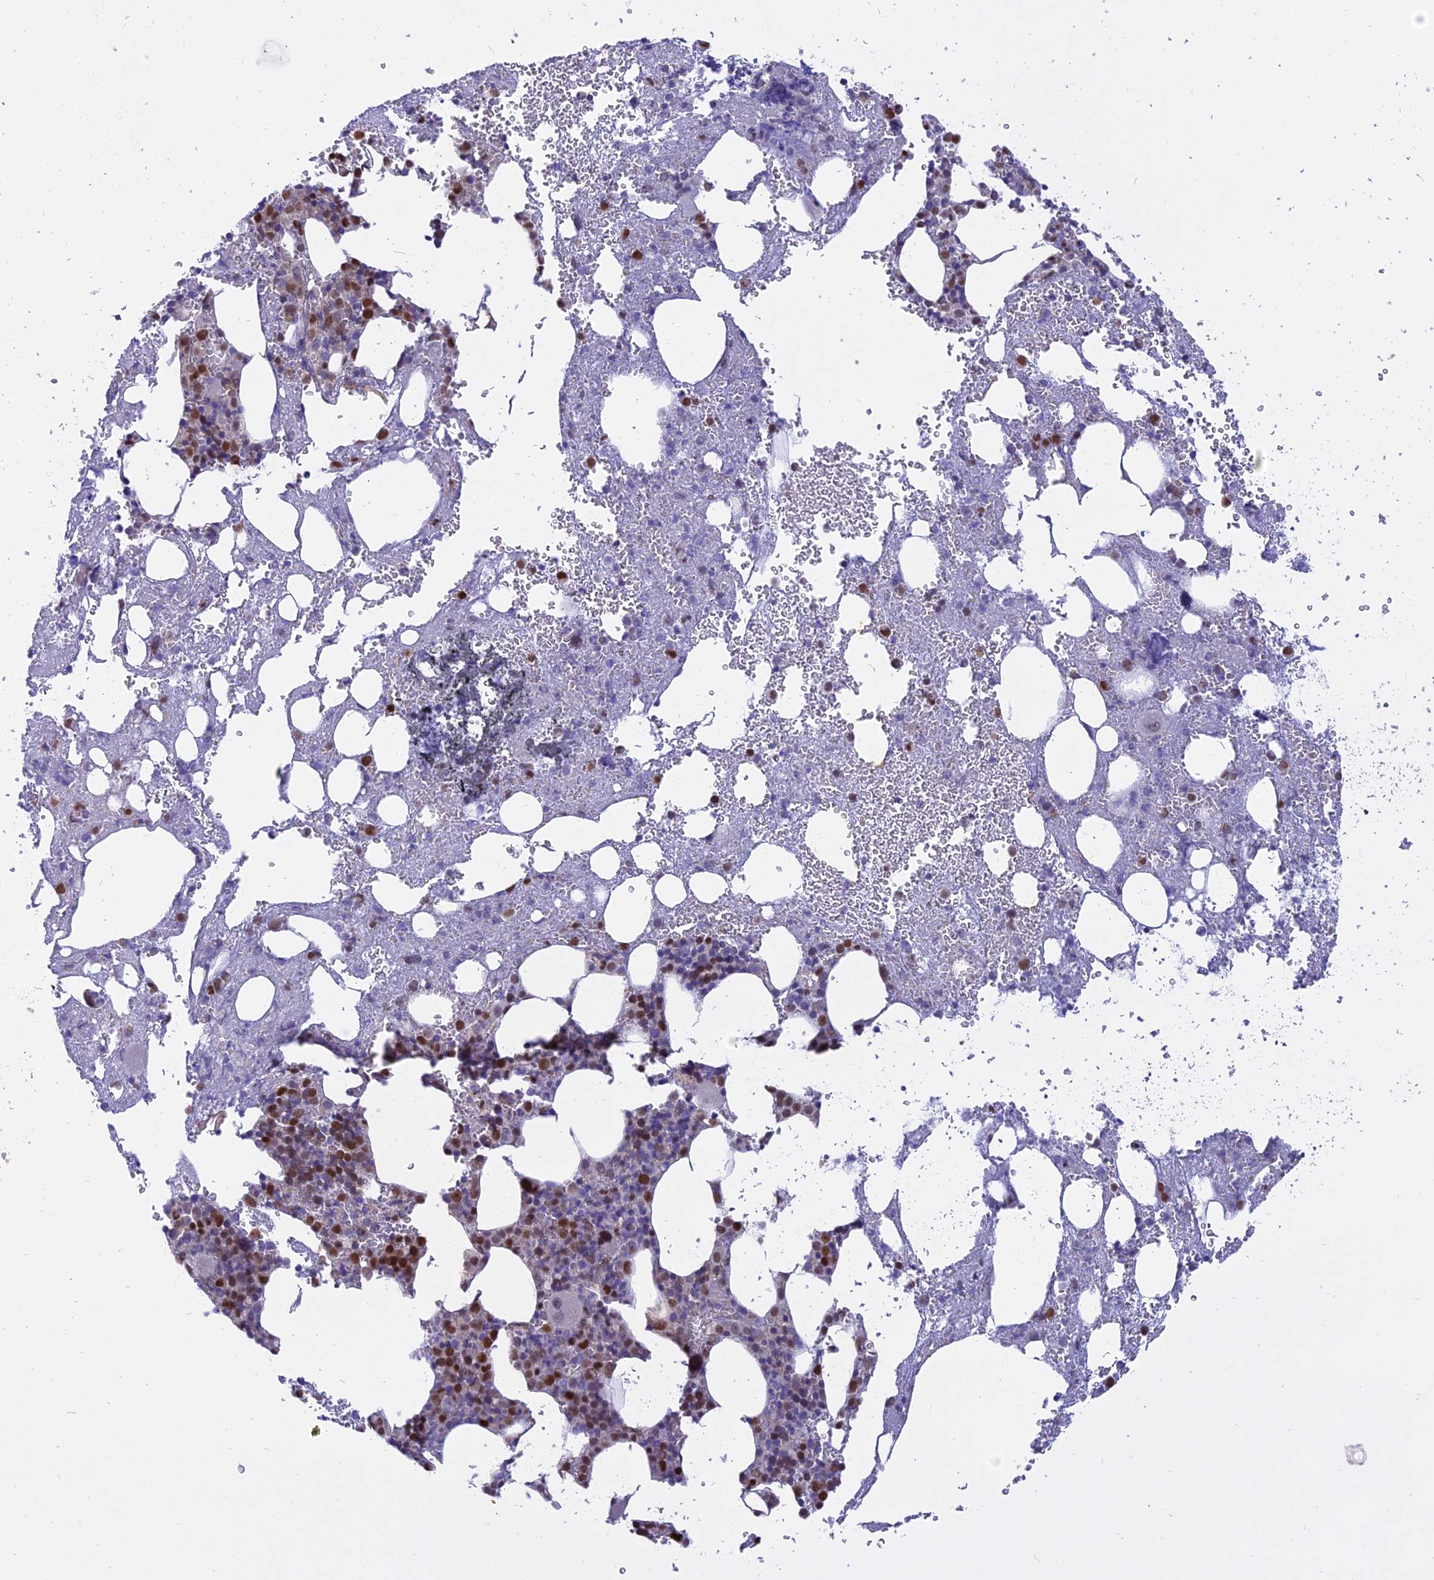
{"staining": {"intensity": "moderate", "quantity": "25%-75%", "location": "nuclear"}, "tissue": "bone marrow", "cell_type": "Hematopoietic cells", "image_type": "normal", "snomed": [{"axis": "morphology", "description": "Normal tissue, NOS"}, {"axis": "topography", "description": "Bone marrow"}], "caption": "A histopathology image of bone marrow stained for a protein reveals moderate nuclear brown staining in hematopoietic cells.", "gene": "CENPV", "patient": {"sex": "male", "age": 61}}